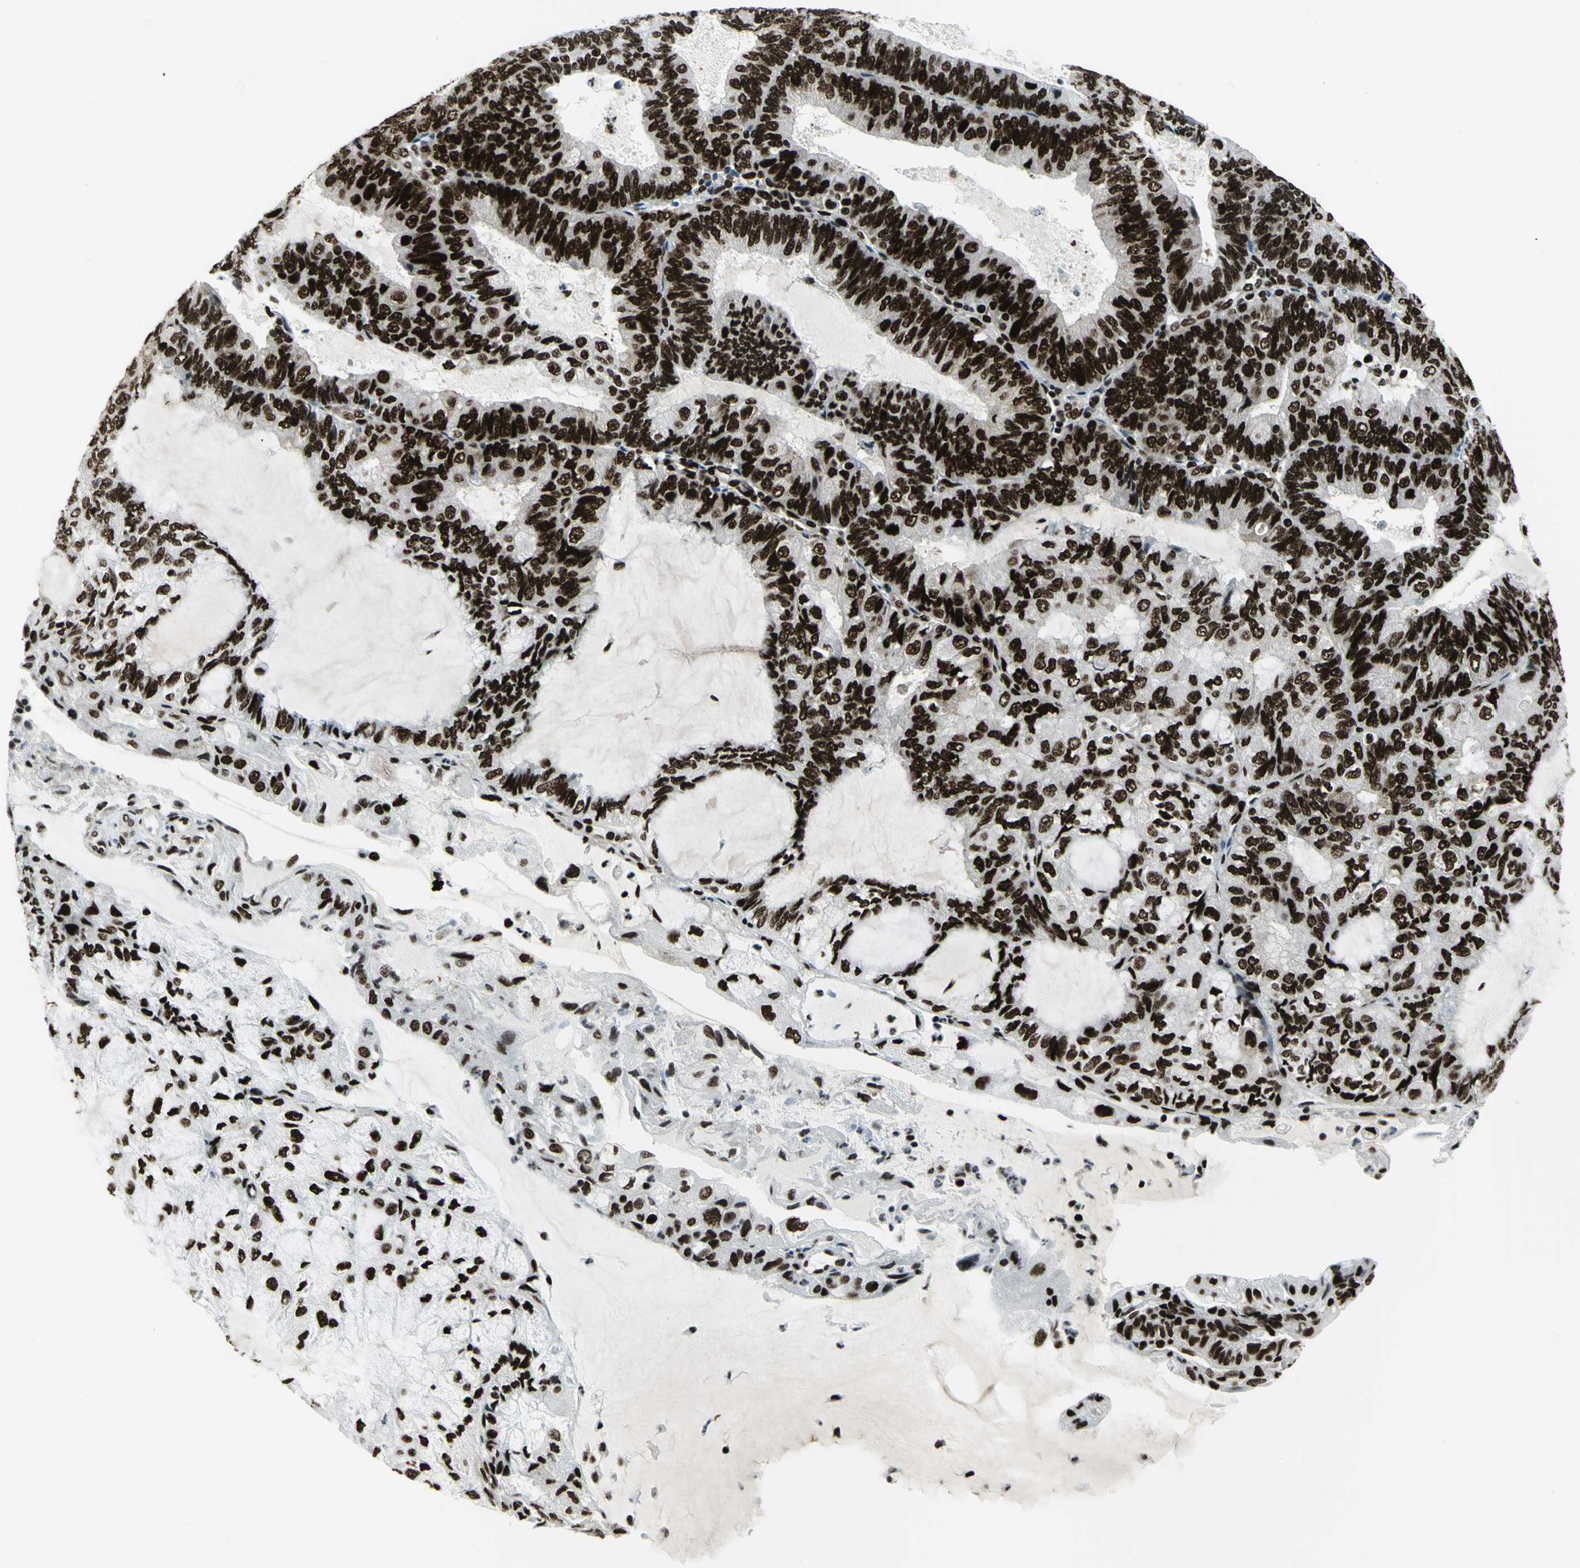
{"staining": {"intensity": "strong", "quantity": ">75%", "location": "nuclear"}, "tissue": "endometrial cancer", "cell_type": "Tumor cells", "image_type": "cancer", "snomed": [{"axis": "morphology", "description": "Adenocarcinoma, NOS"}, {"axis": "topography", "description": "Endometrium"}], "caption": "Protein staining demonstrates strong nuclear expression in approximately >75% of tumor cells in endometrial adenocarcinoma.", "gene": "SMARCA4", "patient": {"sex": "female", "age": 81}}